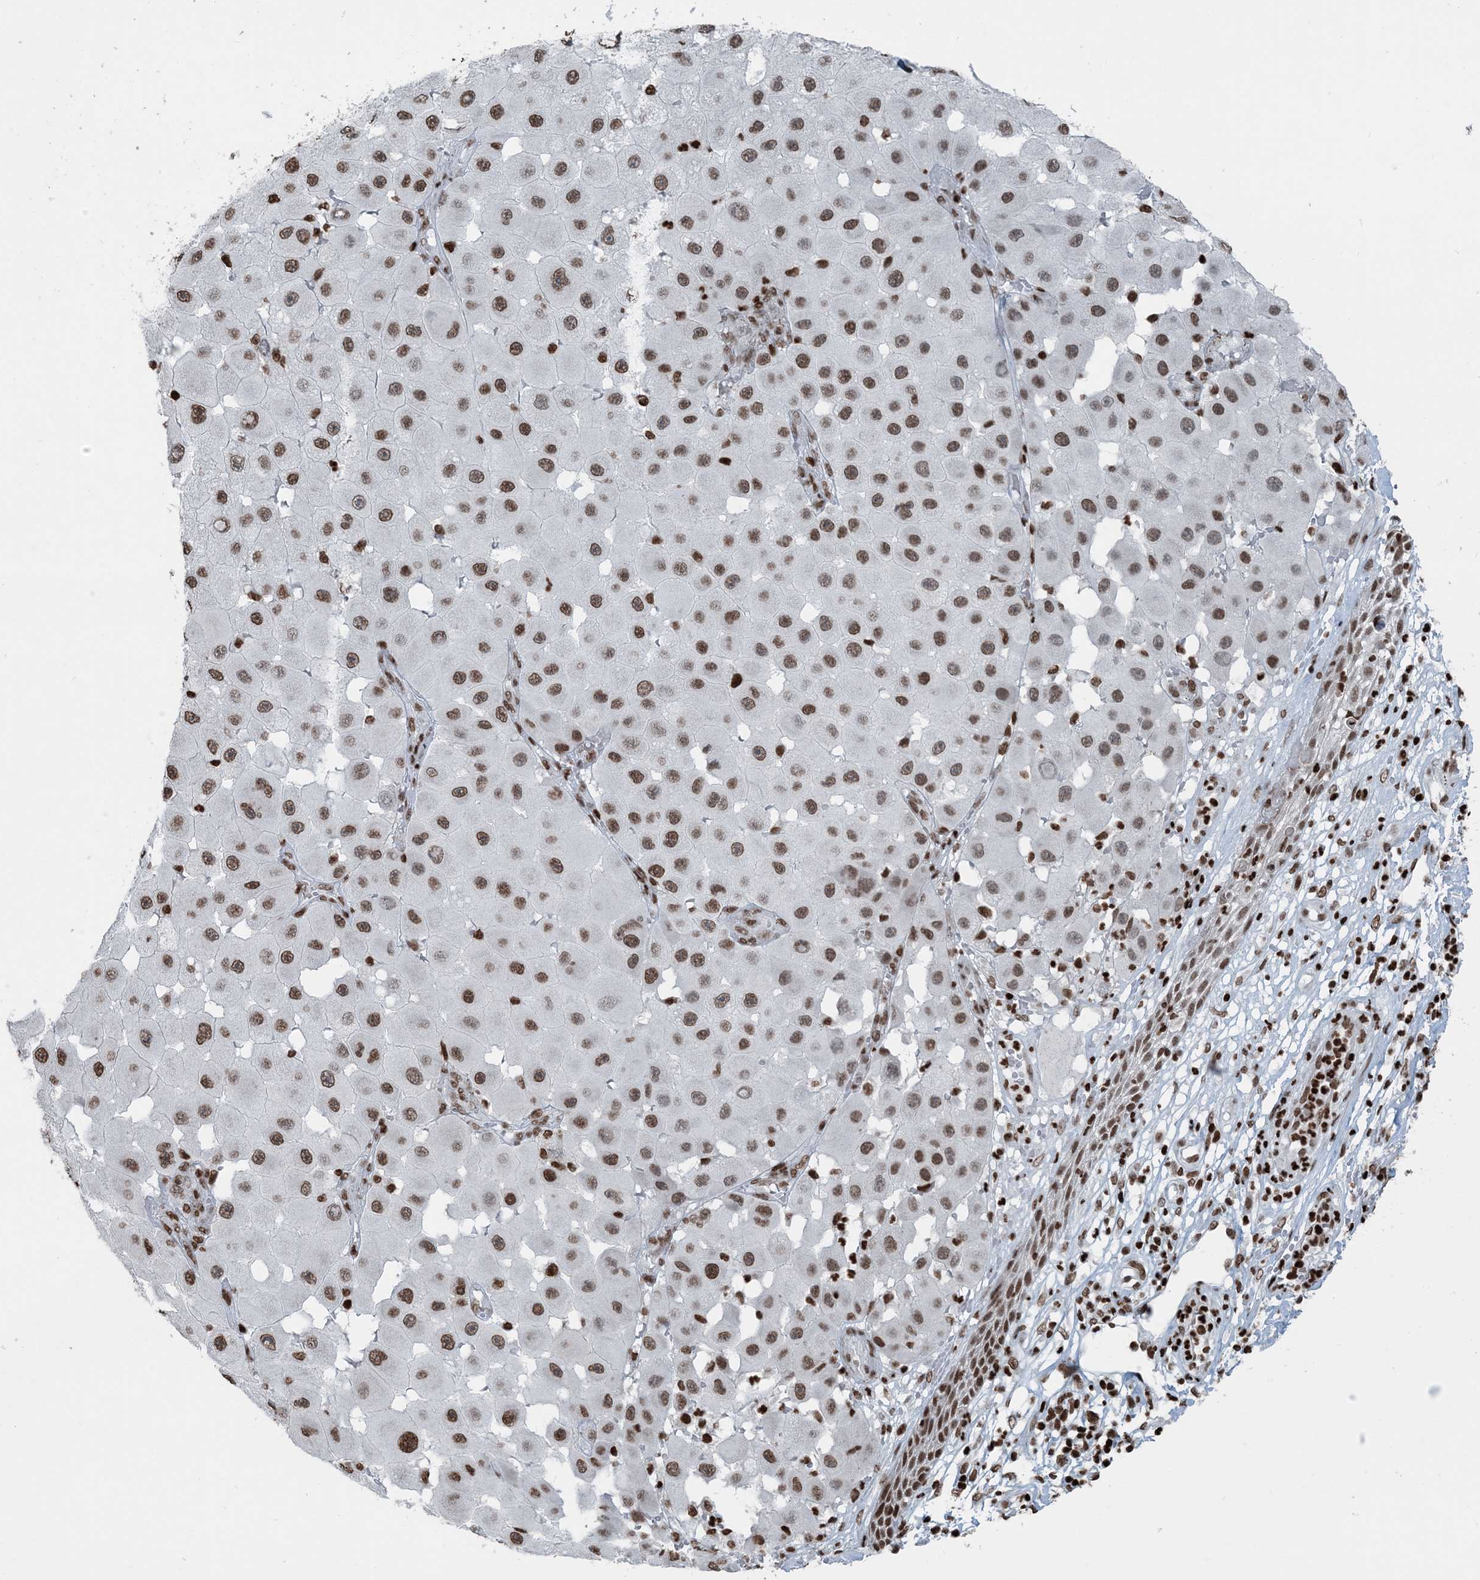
{"staining": {"intensity": "moderate", "quantity": ">75%", "location": "nuclear"}, "tissue": "melanoma", "cell_type": "Tumor cells", "image_type": "cancer", "snomed": [{"axis": "morphology", "description": "Malignant melanoma, NOS"}, {"axis": "topography", "description": "Skin"}], "caption": "Human malignant melanoma stained for a protein (brown) displays moderate nuclear positive expression in about >75% of tumor cells.", "gene": "H3-3B", "patient": {"sex": "female", "age": 81}}